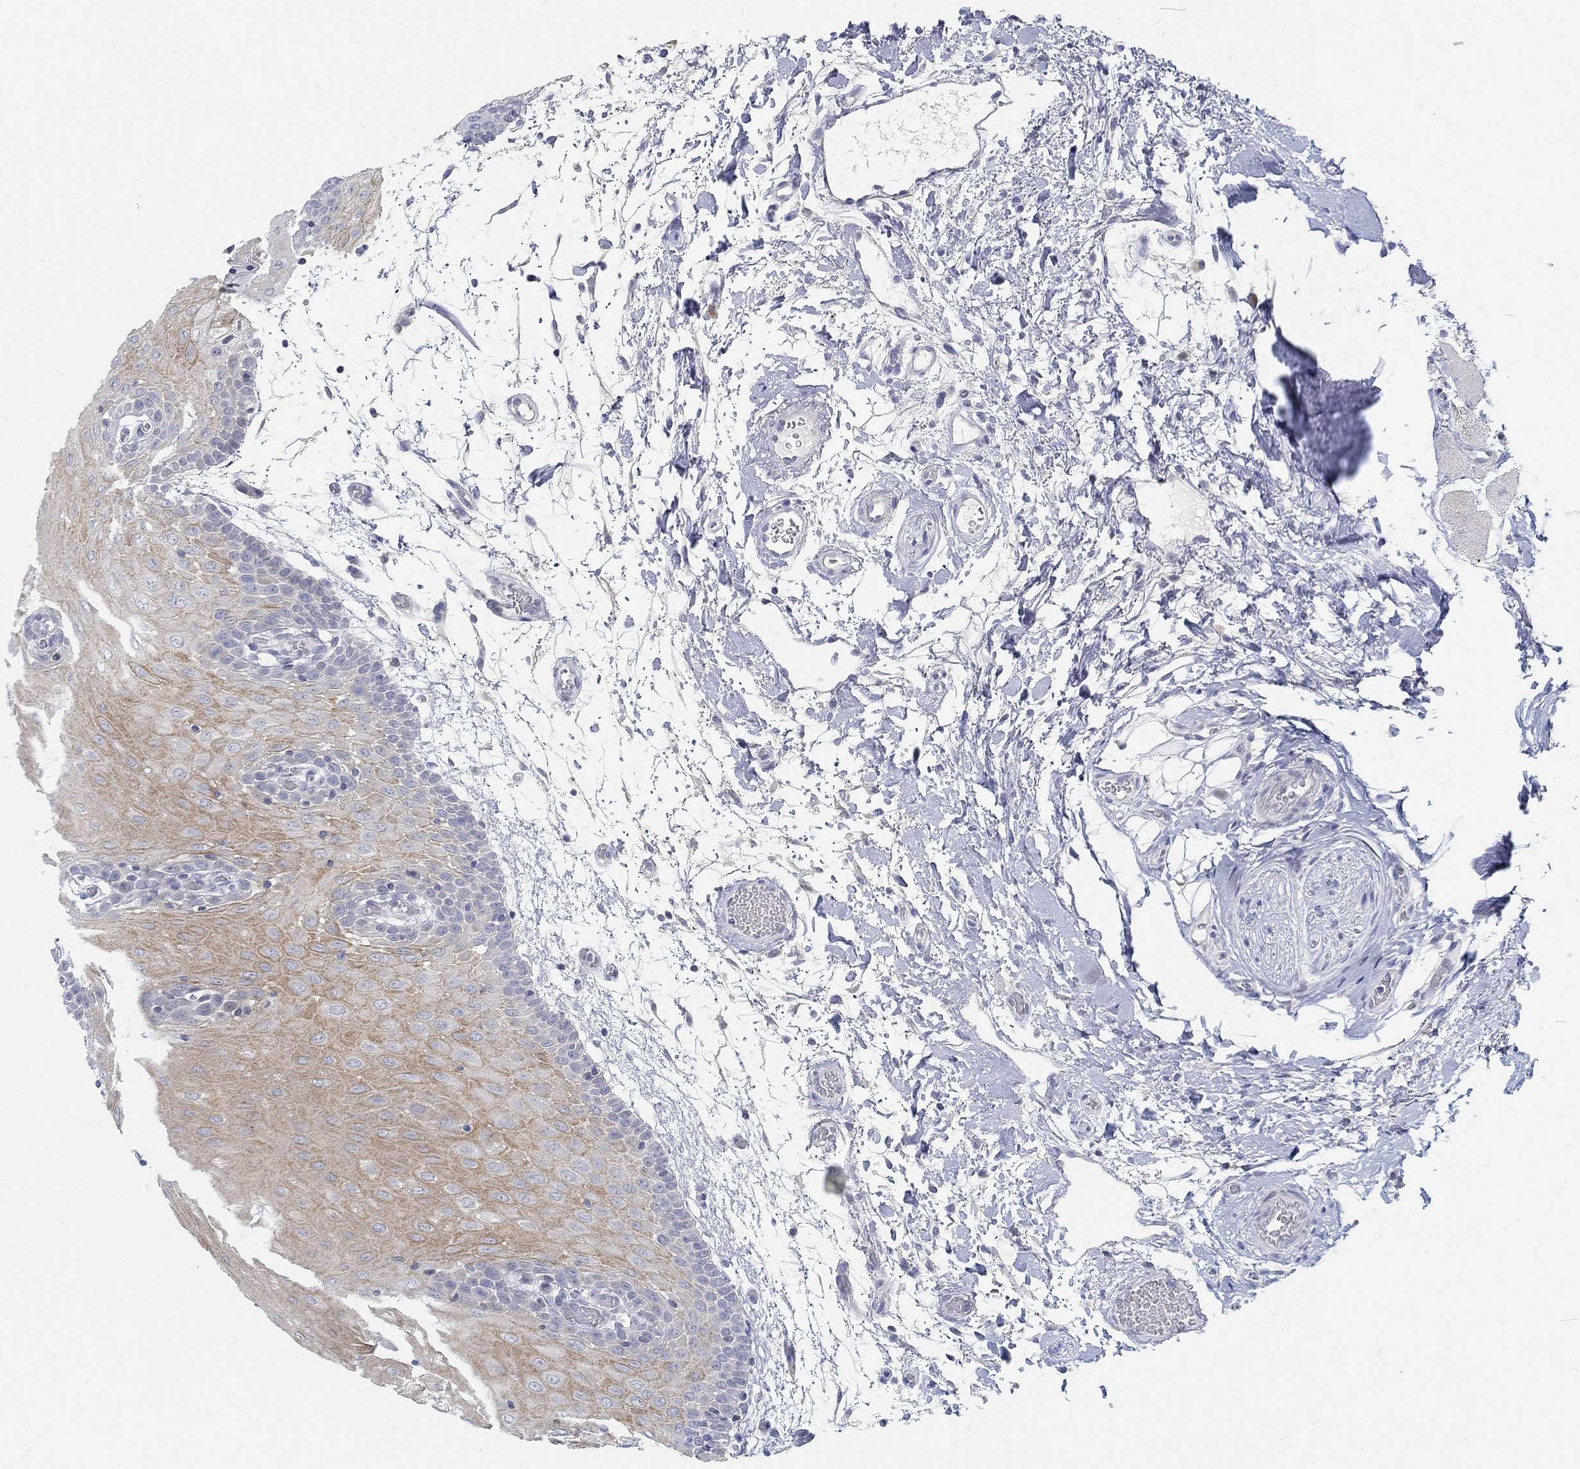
{"staining": {"intensity": "moderate", "quantity": "<25%", "location": "cytoplasmic/membranous"}, "tissue": "oral mucosa", "cell_type": "Squamous epithelial cells", "image_type": "normal", "snomed": [{"axis": "morphology", "description": "Normal tissue, NOS"}, {"axis": "morphology", "description": "Squamous cell carcinoma, NOS"}, {"axis": "topography", "description": "Oral tissue"}, {"axis": "topography", "description": "Head-Neck"}], "caption": "Immunohistochemical staining of benign oral mucosa shows <25% levels of moderate cytoplasmic/membranous protein staining in about <25% of squamous epithelial cells. The protein of interest is shown in brown color, while the nuclei are stained blue.", "gene": "ANO7", "patient": {"sex": "female", "age": 75}}